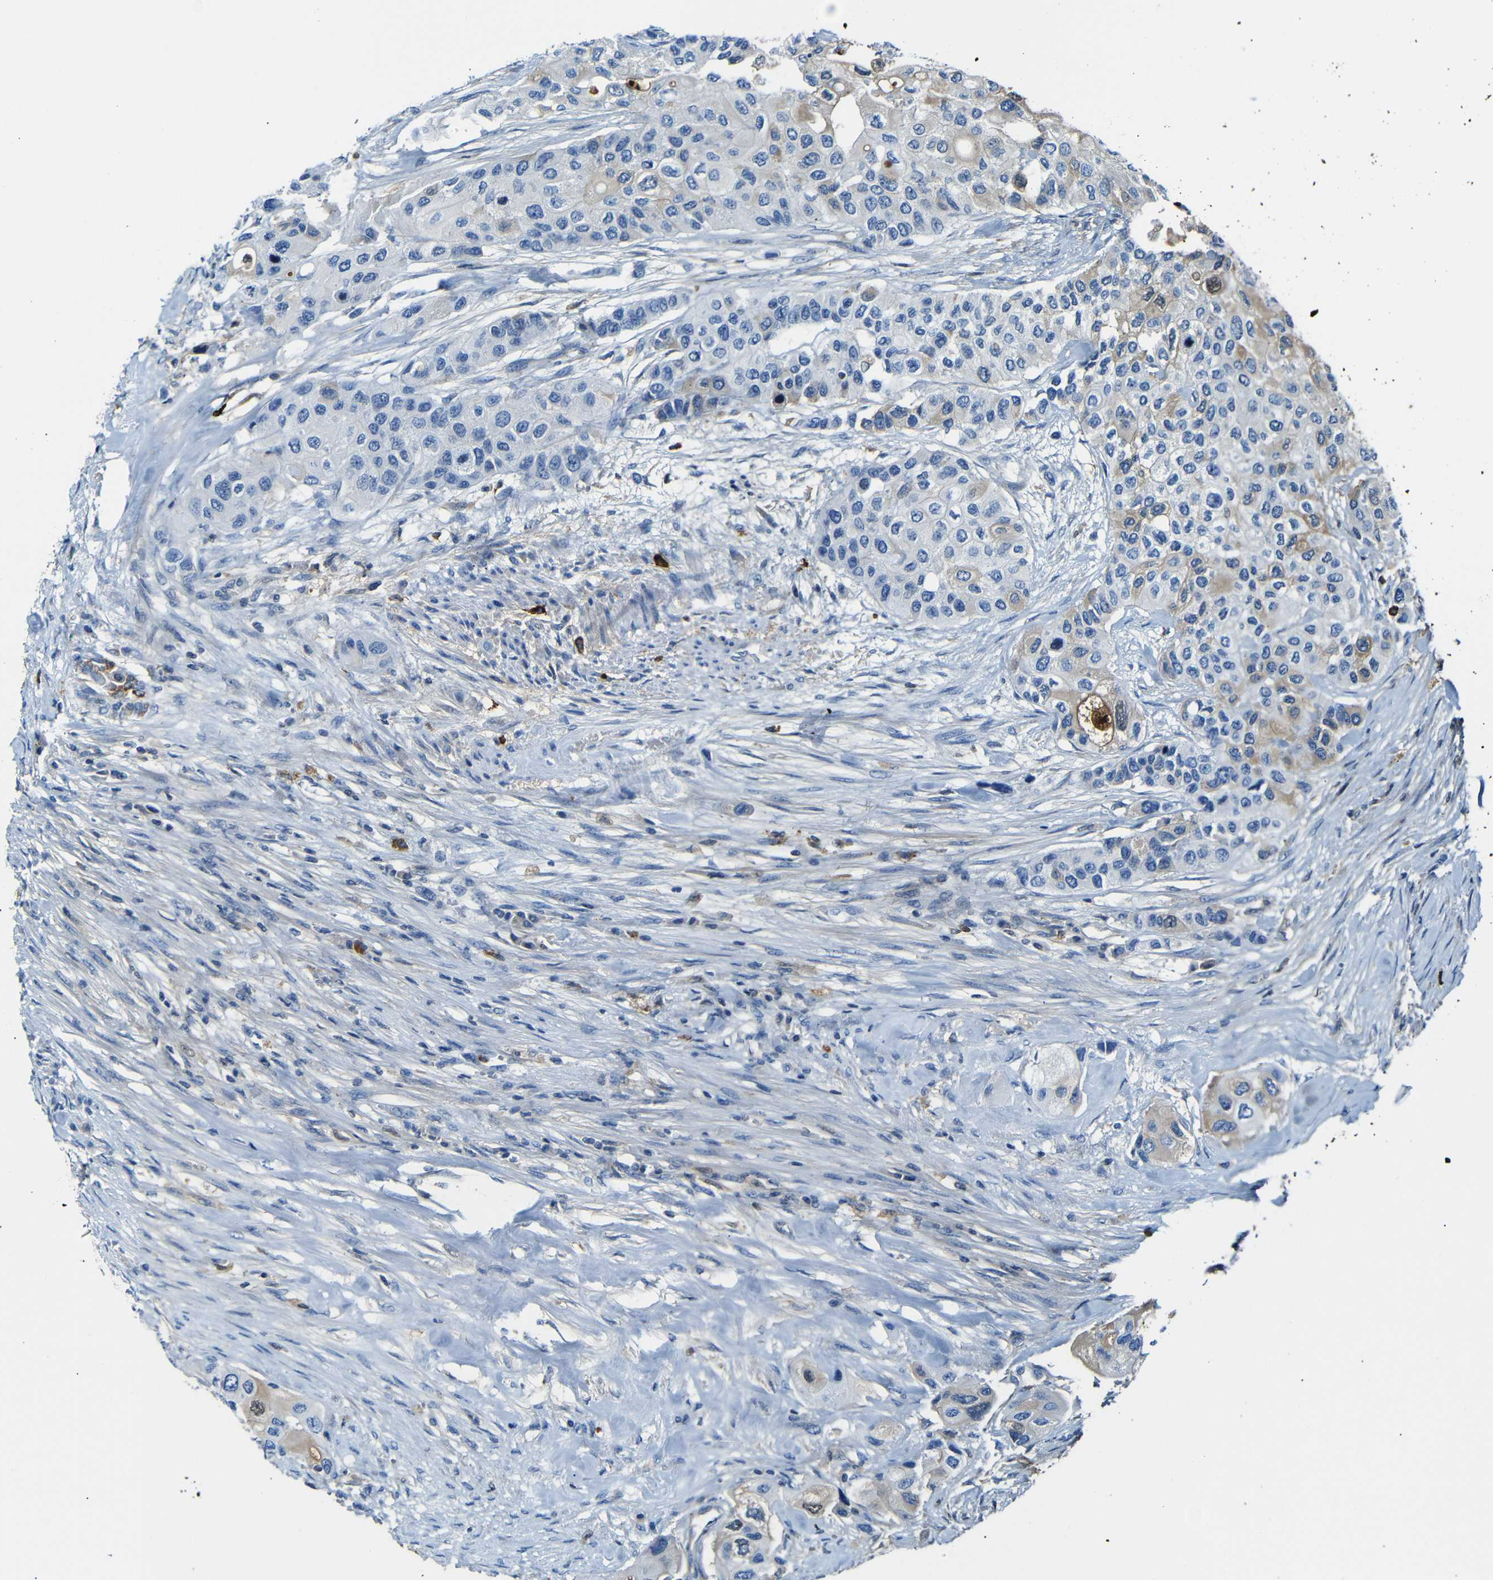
{"staining": {"intensity": "negative", "quantity": "none", "location": "none"}, "tissue": "urothelial cancer", "cell_type": "Tumor cells", "image_type": "cancer", "snomed": [{"axis": "morphology", "description": "Urothelial carcinoma, High grade"}, {"axis": "topography", "description": "Urinary bladder"}], "caption": "IHC of high-grade urothelial carcinoma shows no staining in tumor cells.", "gene": "SERPINA1", "patient": {"sex": "female", "age": 56}}